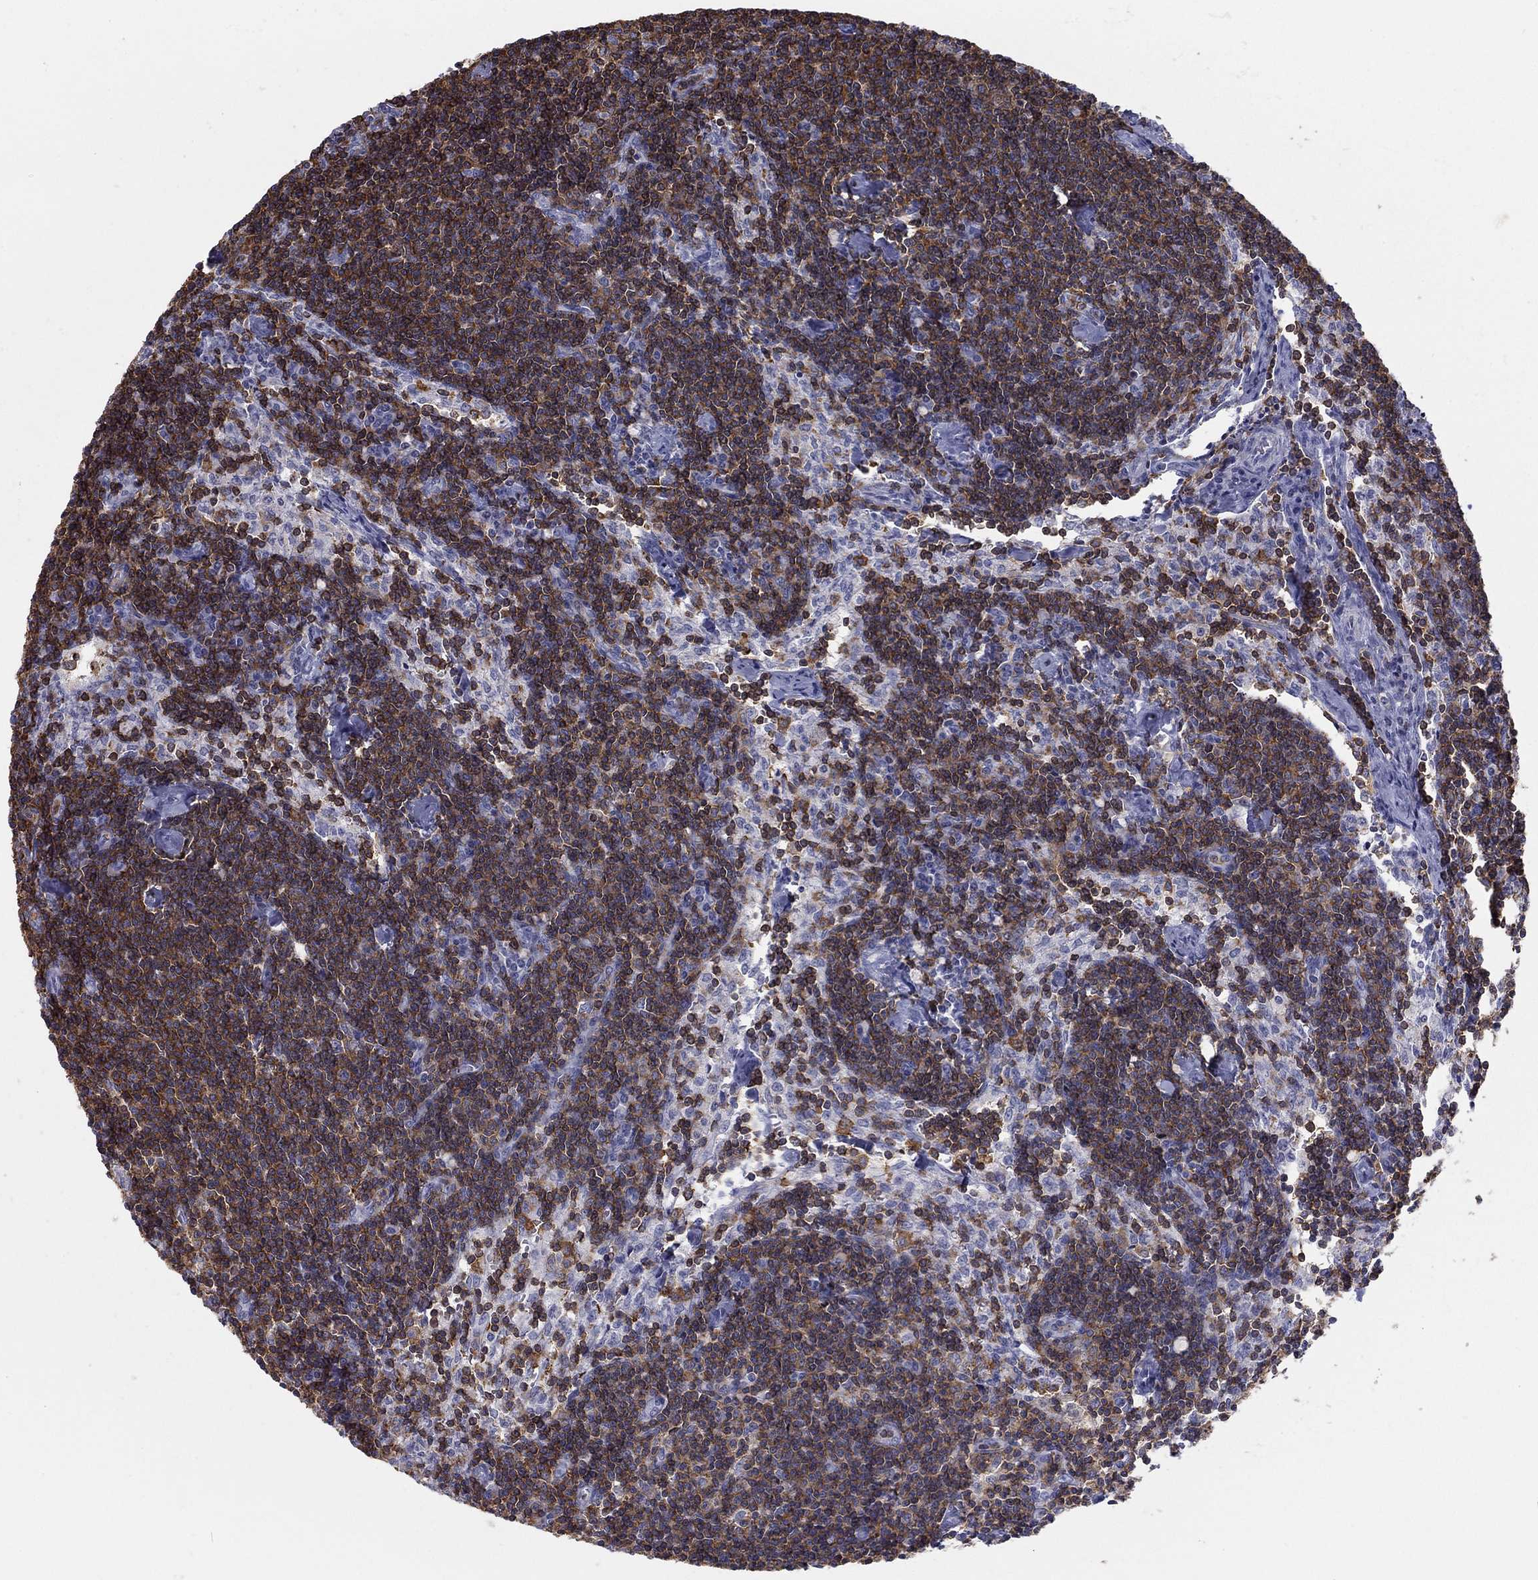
{"staining": {"intensity": "moderate", "quantity": ">75%", "location": "cytoplasmic/membranous"}, "tissue": "lymph node", "cell_type": "Germinal center cells", "image_type": "normal", "snomed": [{"axis": "morphology", "description": "Normal tissue, NOS"}, {"axis": "topography", "description": "Lymph node"}], "caption": "A brown stain highlights moderate cytoplasmic/membranous staining of a protein in germinal center cells of unremarkable human lymph node.", "gene": "ARHGAP27", "patient": {"sex": "female", "age": 51}}